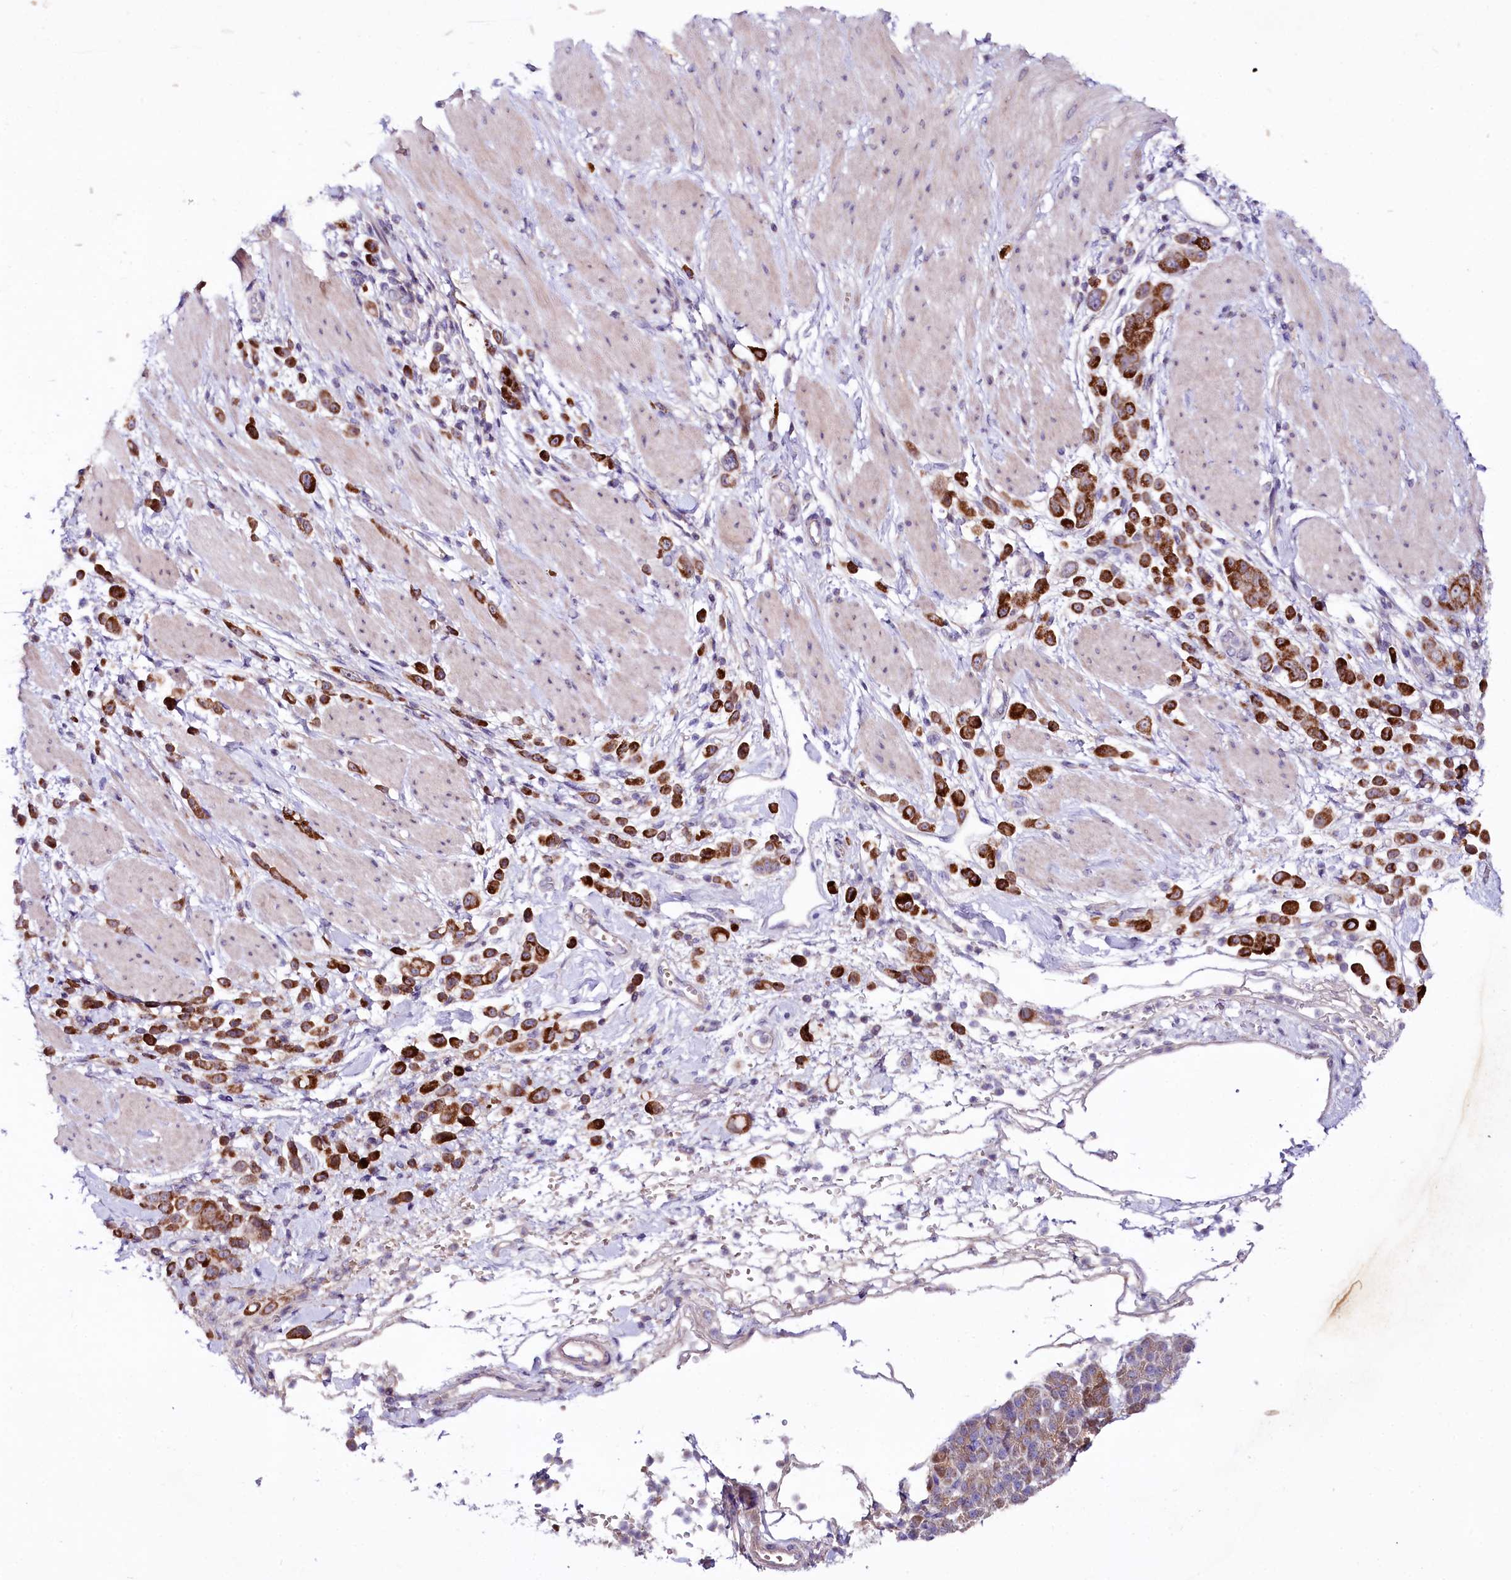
{"staining": {"intensity": "strong", "quantity": ">75%", "location": "cytoplasmic/membranous"}, "tissue": "pancreatic cancer", "cell_type": "Tumor cells", "image_type": "cancer", "snomed": [{"axis": "morphology", "description": "Normal tissue, NOS"}, {"axis": "morphology", "description": "Adenocarcinoma, NOS"}, {"axis": "topography", "description": "Pancreas"}], "caption": "An immunohistochemistry micrograph of neoplastic tissue is shown. Protein staining in brown labels strong cytoplasmic/membranous positivity in pancreatic cancer within tumor cells.", "gene": "ZNF45", "patient": {"sex": "female", "age": 64}}